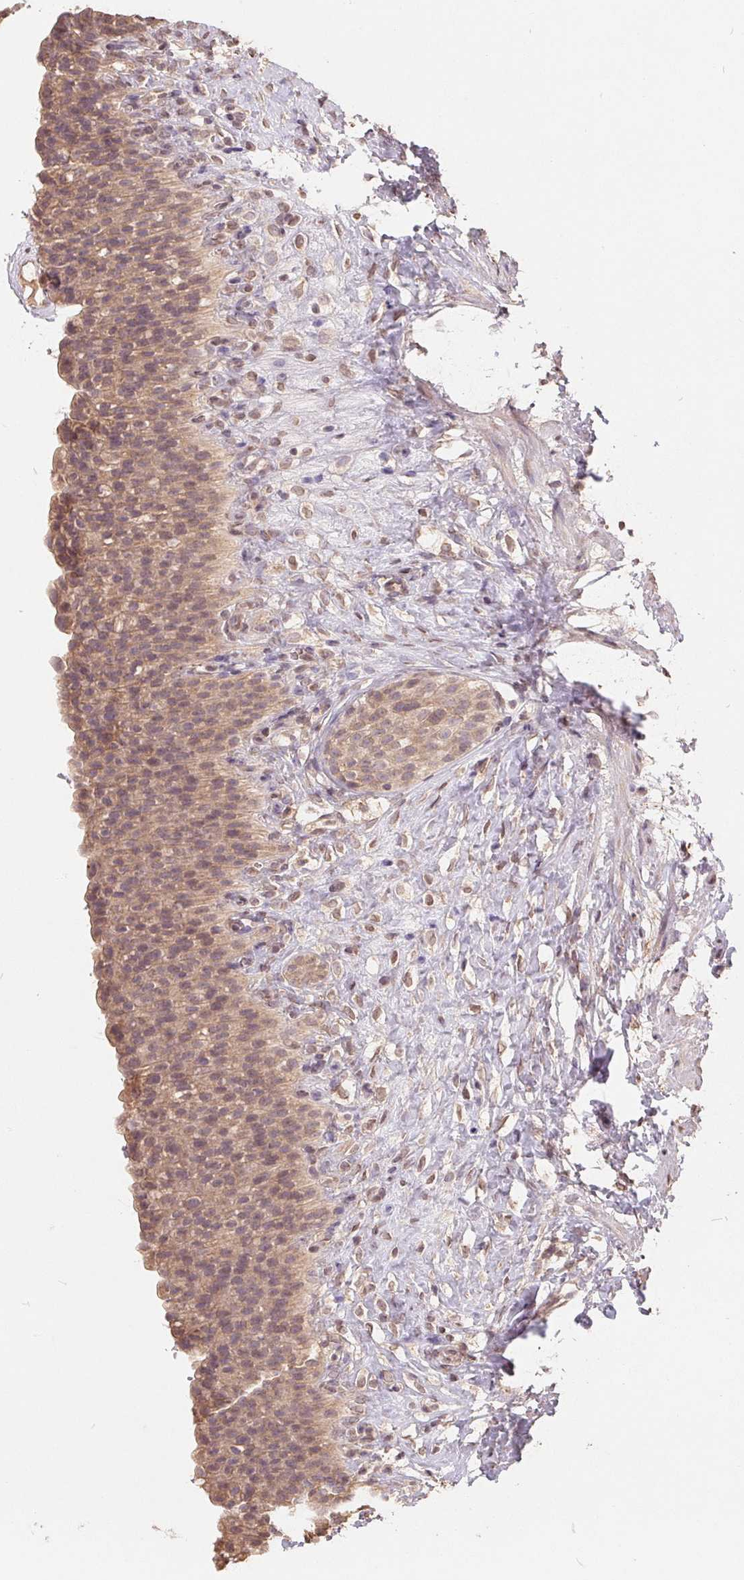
{"staining": {"intensity": "weak", "quantity": ">75%", "location": "cytoplasmic/membranous"}, "tissue": "urinary bladder", "cell_type": "Urothelial cells", "image_type": "normal", "snomed": [{"axis": "morphology", "description": "Normal tissue, NOS"}, {"axis": "topography", "description": "Urinary bladder"}, {"axis": "topography", "description": "Prostate"}], "caption": "Immunohistochemical staining of normal human urinary bladder exhibits weak cytoplasmic/membranous protein positivity in about >75% of urothelial cells. (DAB (3,3'-diaminobenzidine) IHC with brightfield microscopy, high magnification).", "gene": "CDIPT", "patient": {"sex": "male", "age": 76}}